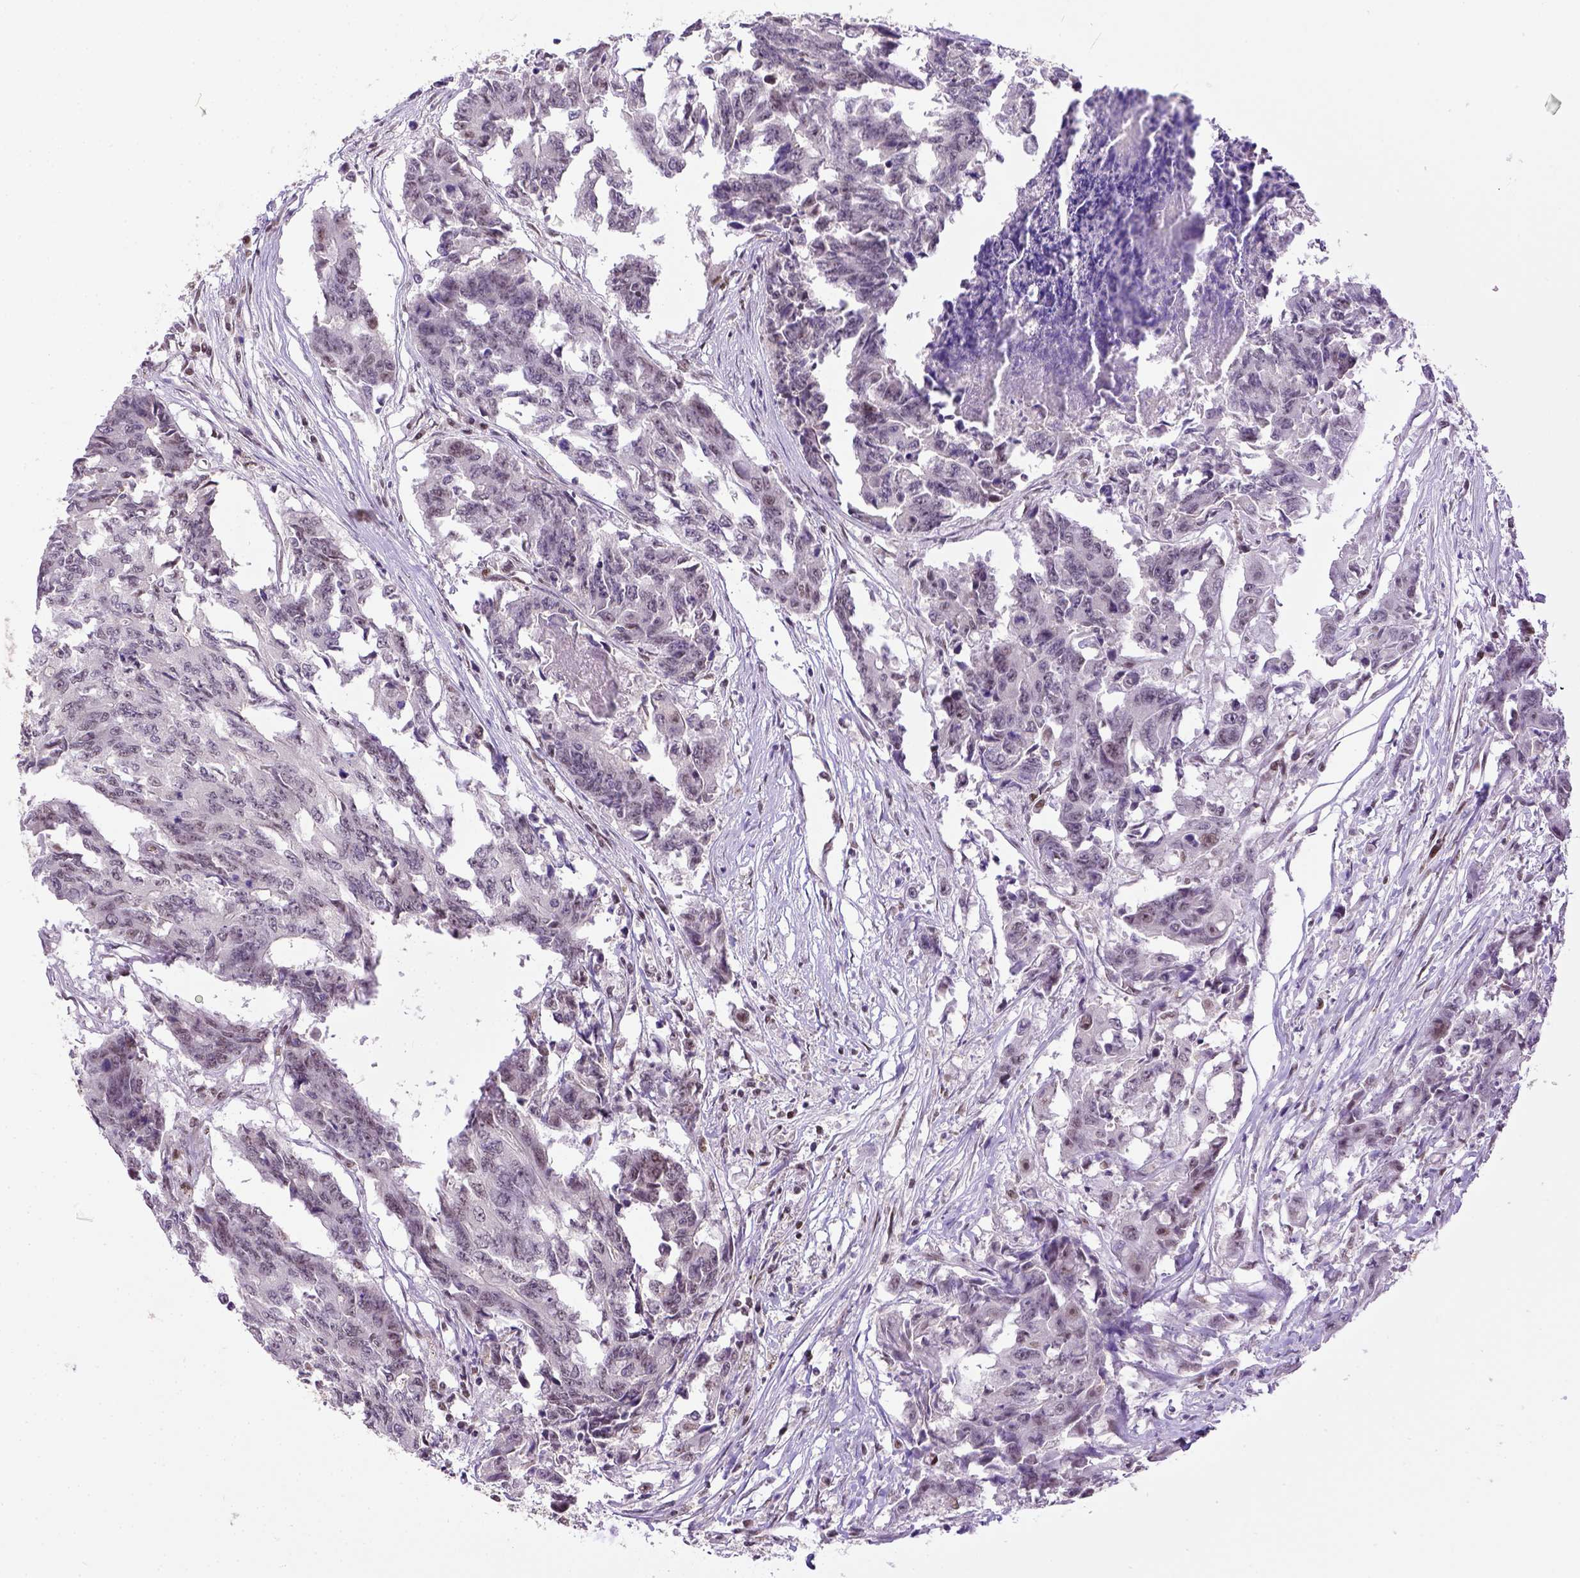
{"staining": {"intensity": "negative", "quantity": "none", "location": "none"}, "tissue": "colorectal cancer", "cell_type": "Tumor cells", "image_type": "cancer", "snomed": [{"axis": "morphology", "description": "Adenocarcinoma, NOS"}, {"axis": "topography", "description": "Rectum"}], "caption": "Immunohistochemistry (IHC) photomicrograph of neoplastic tissue: colorectal cancer (adenocarcinoma) stained with DAB demonstrates no significant protein staining in tumor cells. (DAB immunohistochemistry, high magnification).", "gene": "ERCC1", "patient": {"sex": "male", "age": 54}}